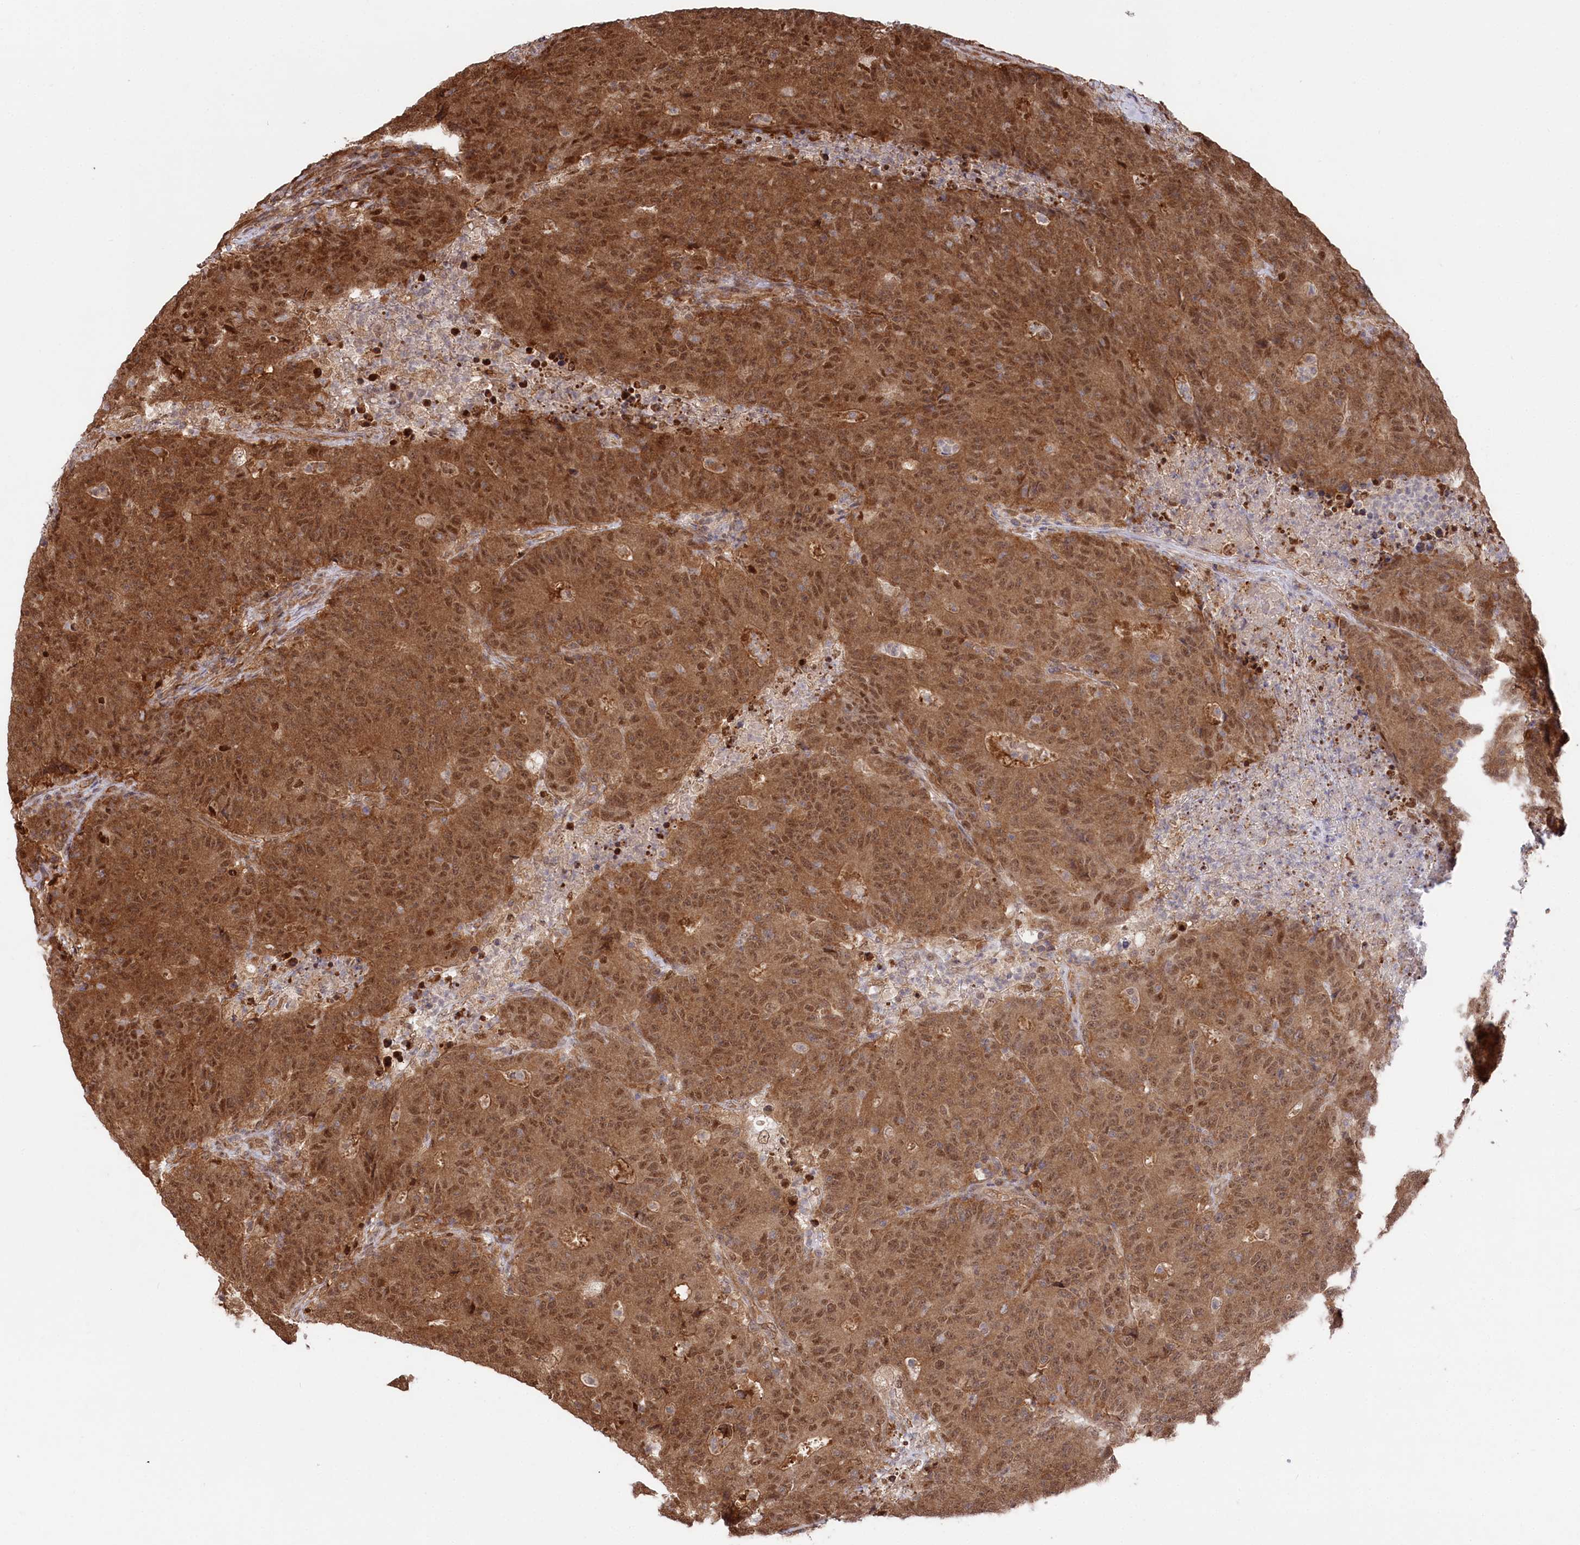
{"staining": {"intensity": "strong", "quantity": ">75%", "location": "cytoplasmic/membranous,nuclear"}, "tissue": "colorectal cancer", "cell_type": "Tumor cells", "image_type": "cancer", "snomed": [{"axis": "morphology", "description": "Adenocarcinoma, NOS"}, {"axis": "topography", "description": "Colon"}], "caption": "Colorectal cancer (adenocarcinoma) tissue demonstrates strong cytoplasmic/membranous and nuclear expression in about >75% of tumor cells The protein of interest is shown in brown color, while the nuclei are stained blue.", "gene": "PSMA1", "patient": {"sex": "female", "age": 75}}